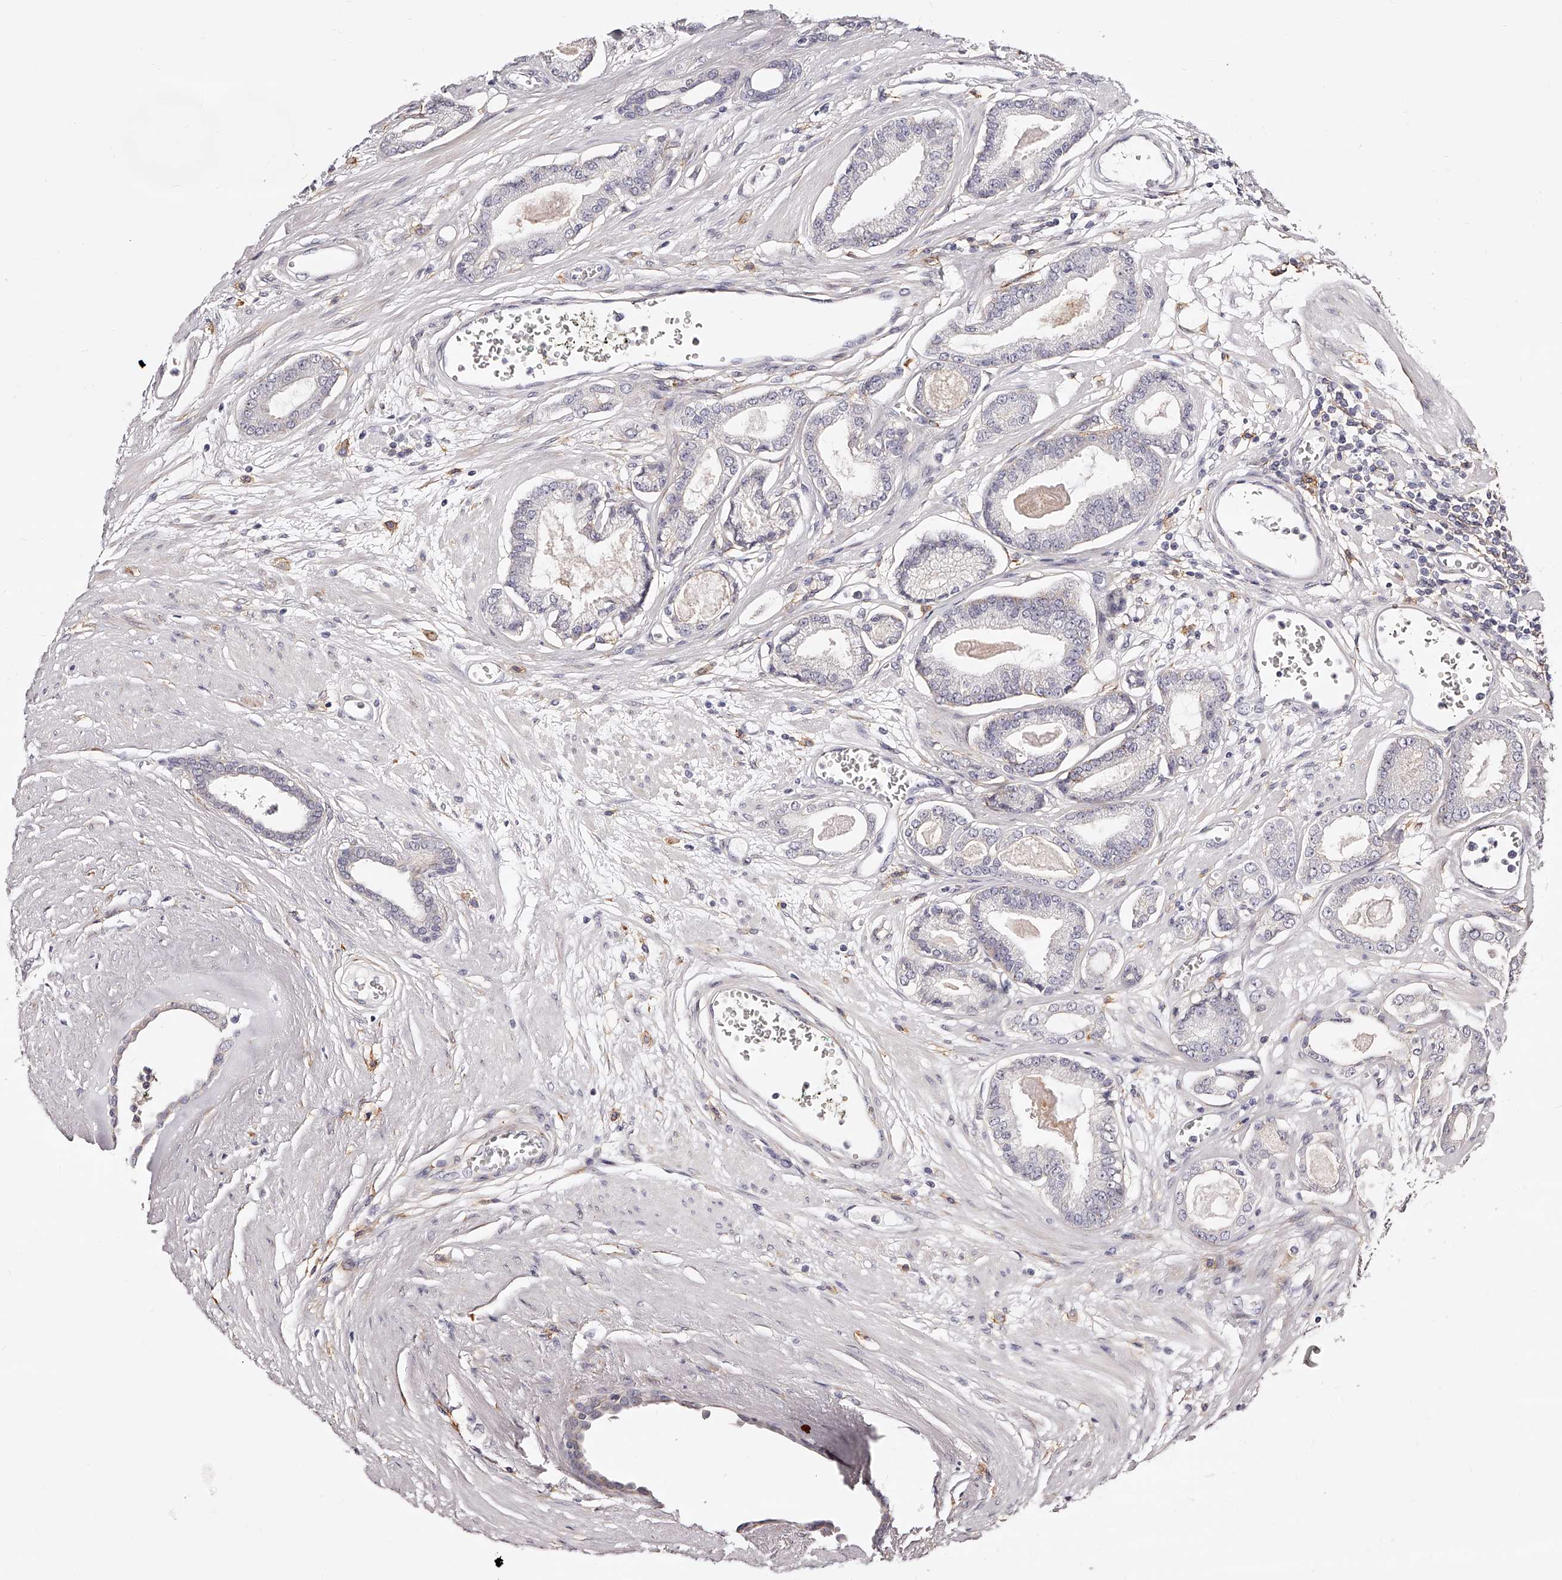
{"staining": {"intensity": "negative", "quantity": "none", "location": "none"}, "tissue": "prostate cancer", "cell_type": "Tumor cells", "image_type": "cancer", "snomed": [{"axis": "morphology", "description": "Adenocarcinoma, Low grade"}, {"axis": "topography", "description": "Prostate"}], "caption": "A micrograph of human prostate cancer is negative for staining in tumor cells. (DAB immunohistochemistry visualized using brightfield microscopy, high magnification).", "gene": "CD82", "patient": {"sex": "male", "age": 60}}